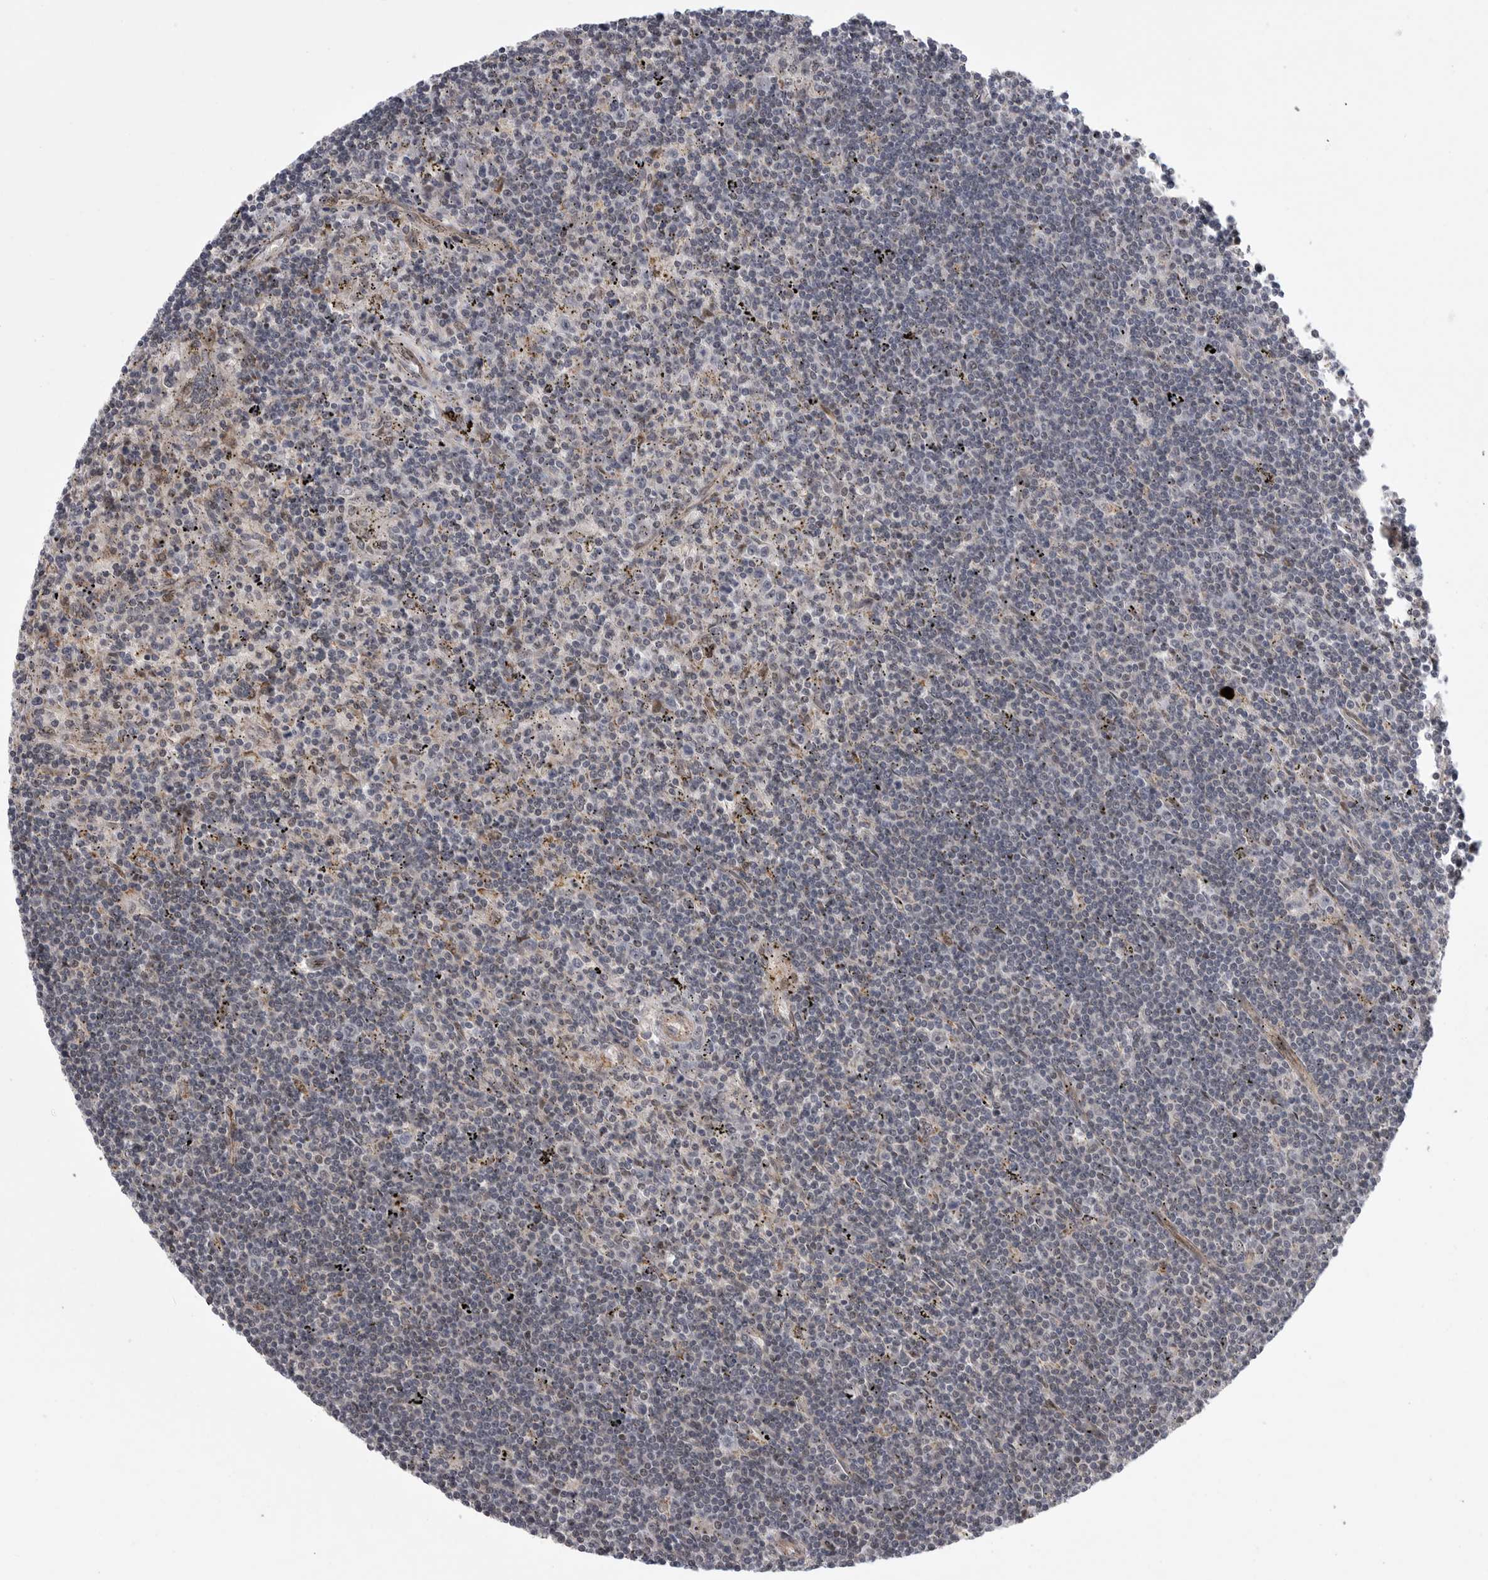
{"staining": {"intensity": "negative", "quantity": "none", "location": "none"}, "tissue": "lymphoma", "cell_type": "Tumor cells", "image_type": "cancer", "snomed": [{"axis": "morphology", "description": "Malignant lymphoma, non-Hodgkin's type, Low grade"}, {"axis": "topography", "description": "Spleen"}], "caption": "Lymphoma was stained to show a protein in brown. There is no significant expression in tumor cells.", "gene": "TMPRSS11F", "patient": {"sex": "male", "age": 76}}